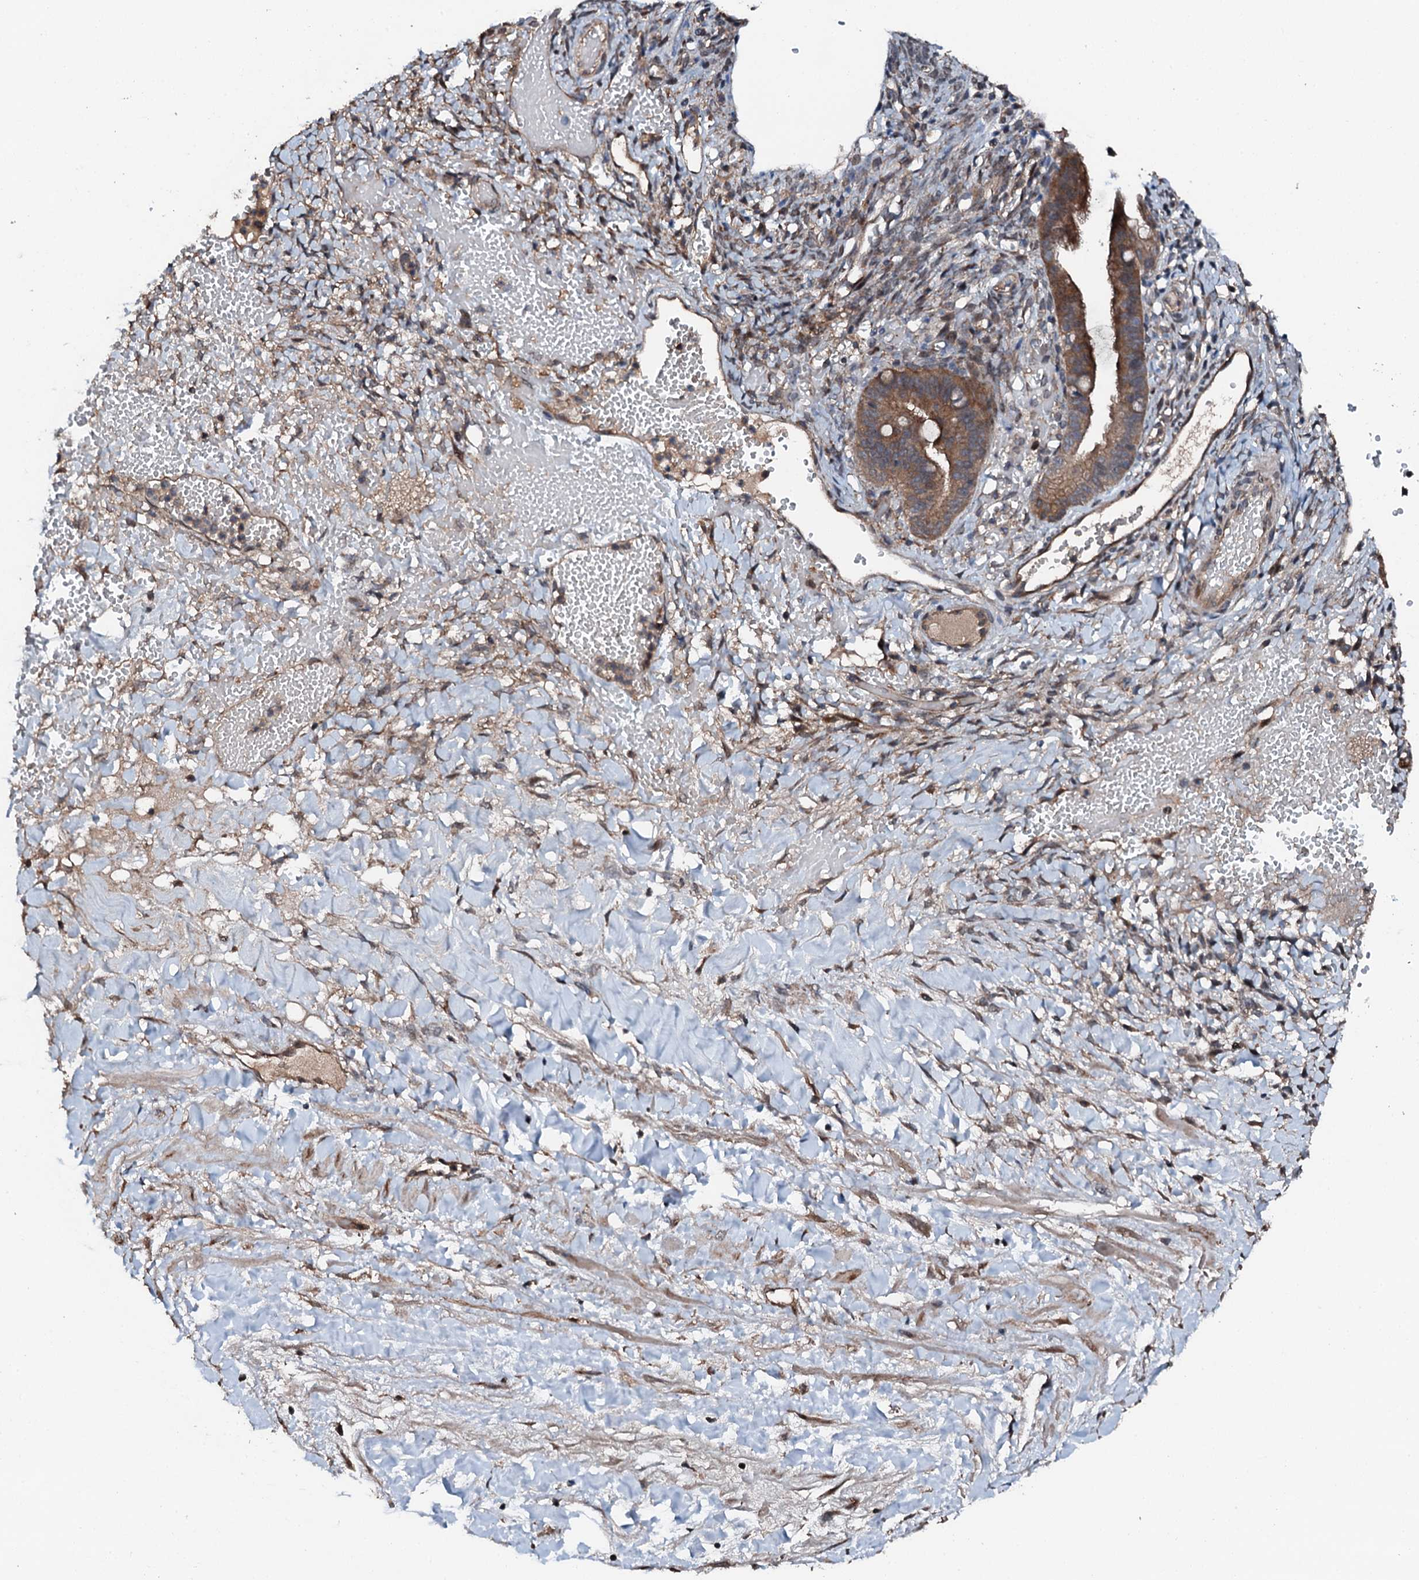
{"staining": {"intensity": "moderate", "quantity": ">75%", "location": "cytoplasmic/membranous"}, "tissue": "ovarian cancer", "cell_type": "Tumor cells", "image_type": "cancer", "snomed": [{"axis": "morphology", "description": "Cystadenocarcinoma, mucinous, NOS"}, {"axis": "topography", "description": "Ovary"}], "caption": "Ovarian cancer was stained to show a protein in brown. There is medium levels of moderate cytoplasmic/membranous expression in approximately >75% of tumor cells.", "gene": "FLYWCH1", "patient": {"sex": "female", "age": 73}}